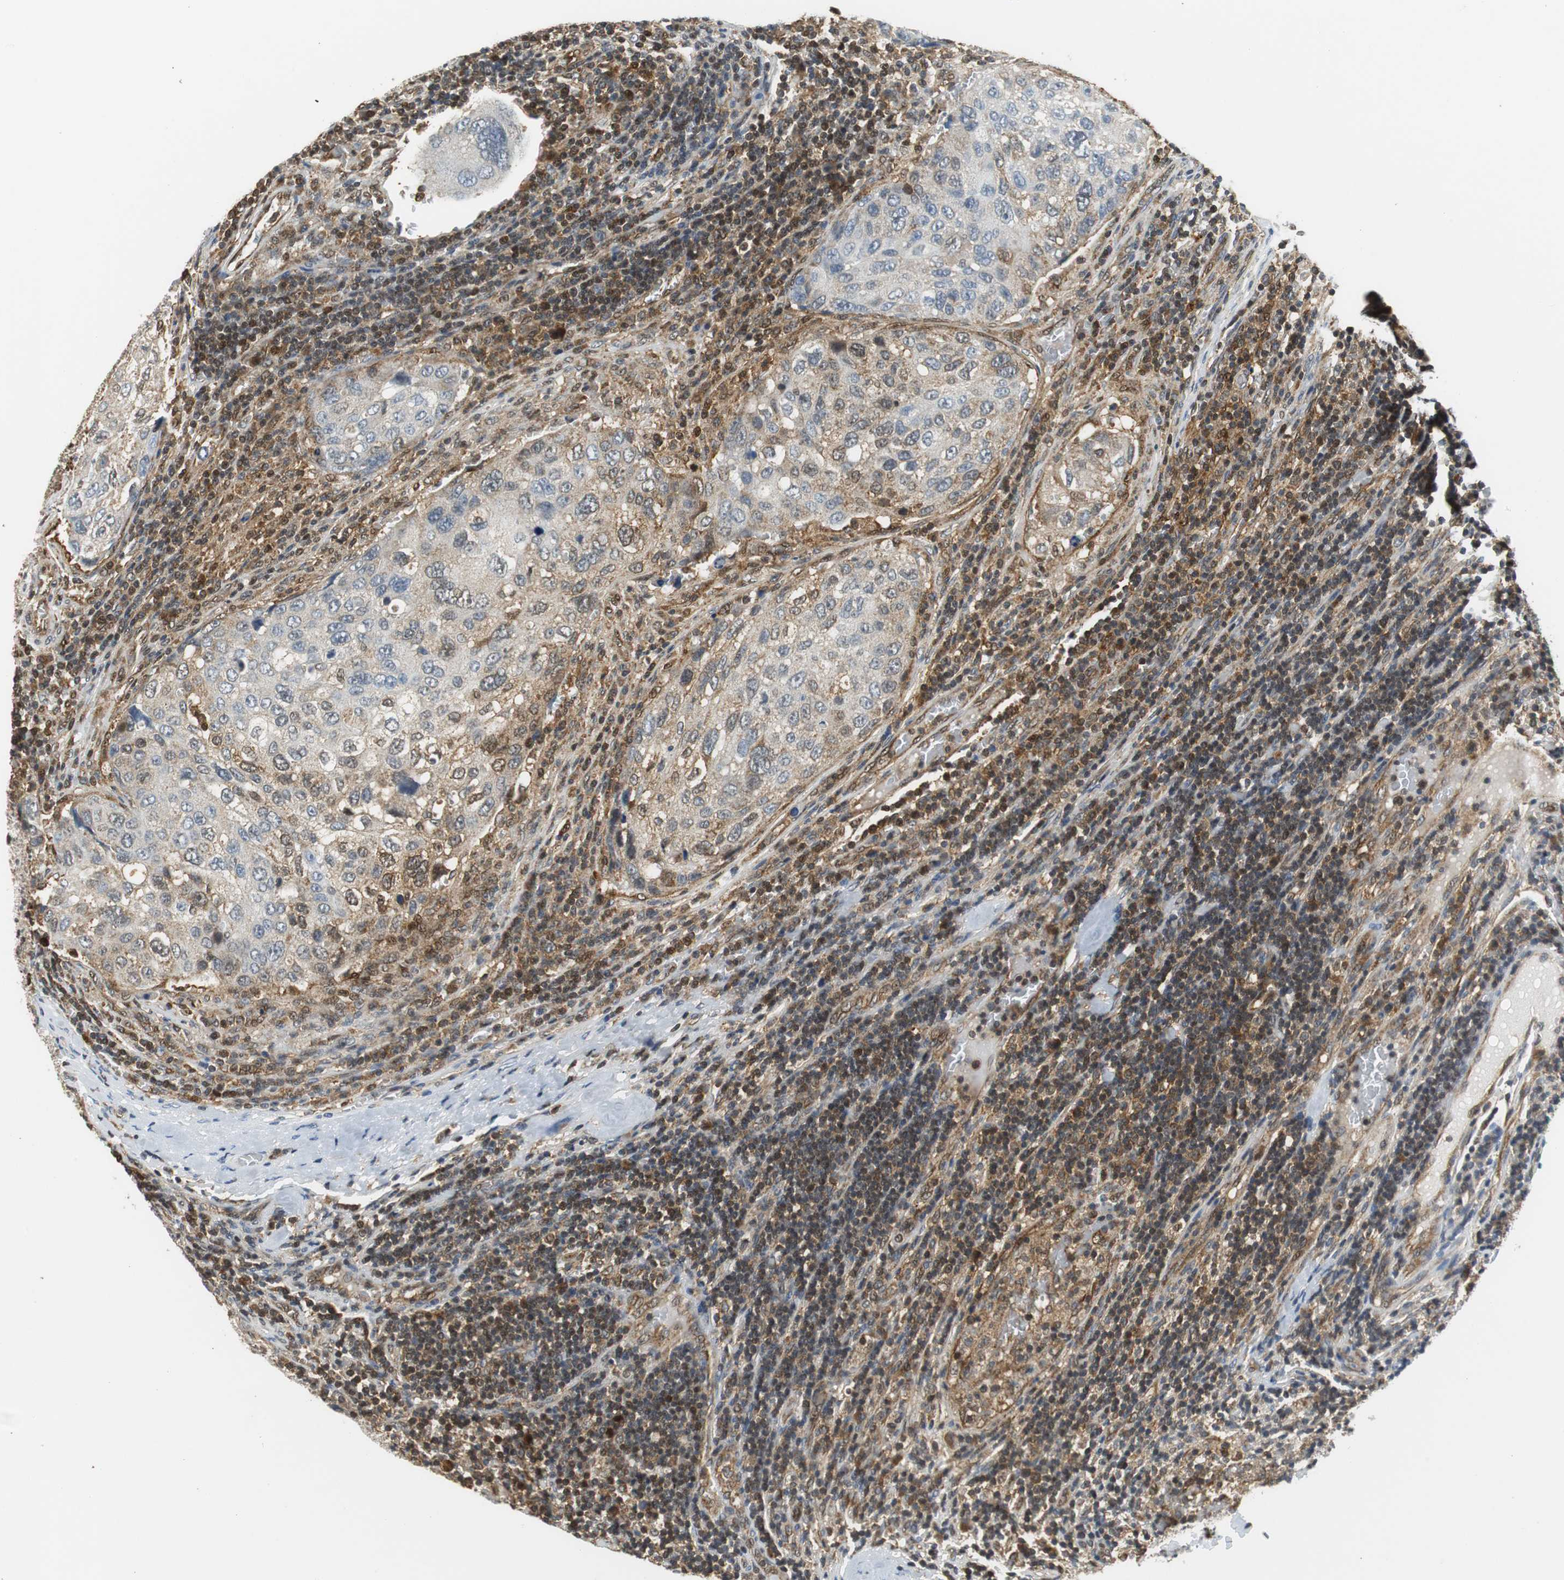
{"staining": {"intensity": "weak", "quantity": "25%-75%", "location": "cytoplasmic/membranous"}, "tissue": "urothelial cancer", "cell_type": "Tumor cells", "image_type": "cancer", "snomed": [{"axis": "morphology", "description": "Urothelial carcinoma, High grade"}, {"axis": "topography", "description": "Lymph node"}, {"axis": "topography", "description": "Urinary bladder"}], "caption": "IHC staining of high-grade urothelial carcinoma, which shows low levels of weak cytoplasmic/membranous positivity in about 25%-75% of tumor cells indicating weak cytoplasmic/membranous protein staining. The staining was performed using DAB (3,3'-diaminobenzidine) (brown) for protein detection and nuclei were counterstained in hematoxylin (blue).", "gene": "GSDMD", "patient": {"sex": "male", "age": 51}}